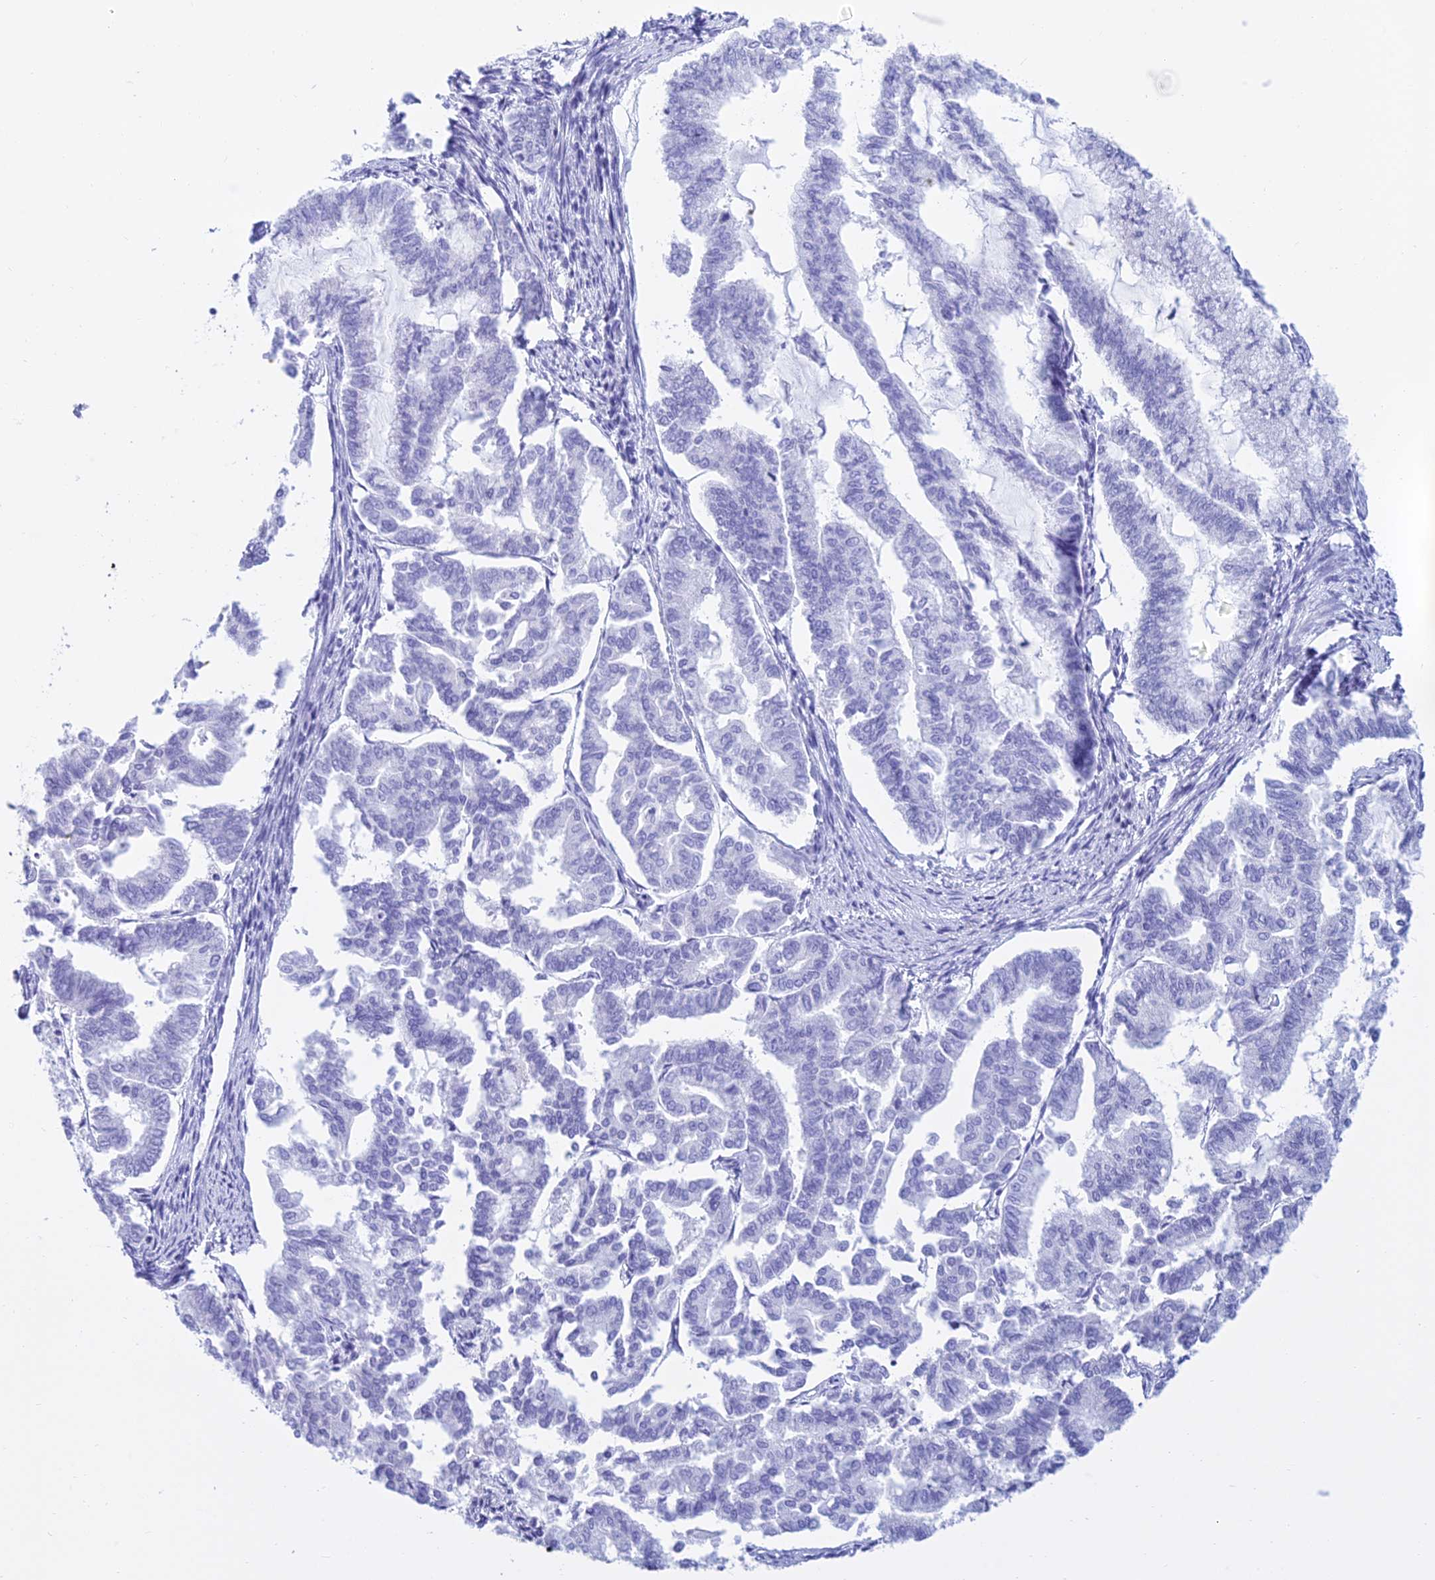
{"staining": {"intensity": "negative", "quantity": "none", "location": "none"}, "tissue": "endometrial cancer", "cell_type": "Tumor cells", "image_type": "cancer", "snomed": [{"axis": "morphology", "description": "Adenocarcinoma, NOS"}, {"axis": "topography", "description": "Endometrium"}], "caption": "Immunohistochemistry (IHC) of human adenocarcinoma (endometrial) displays no staining in tumor cells. The staining was performed using DAB (3,3'-diaminobenzidine) to visualize the protein expression in brown, while the nuclei were stained in blue with hematoxylin (Magnification: 20x).", "gene": "PATE4", "patient": {"sex": "female", "age": 79}}